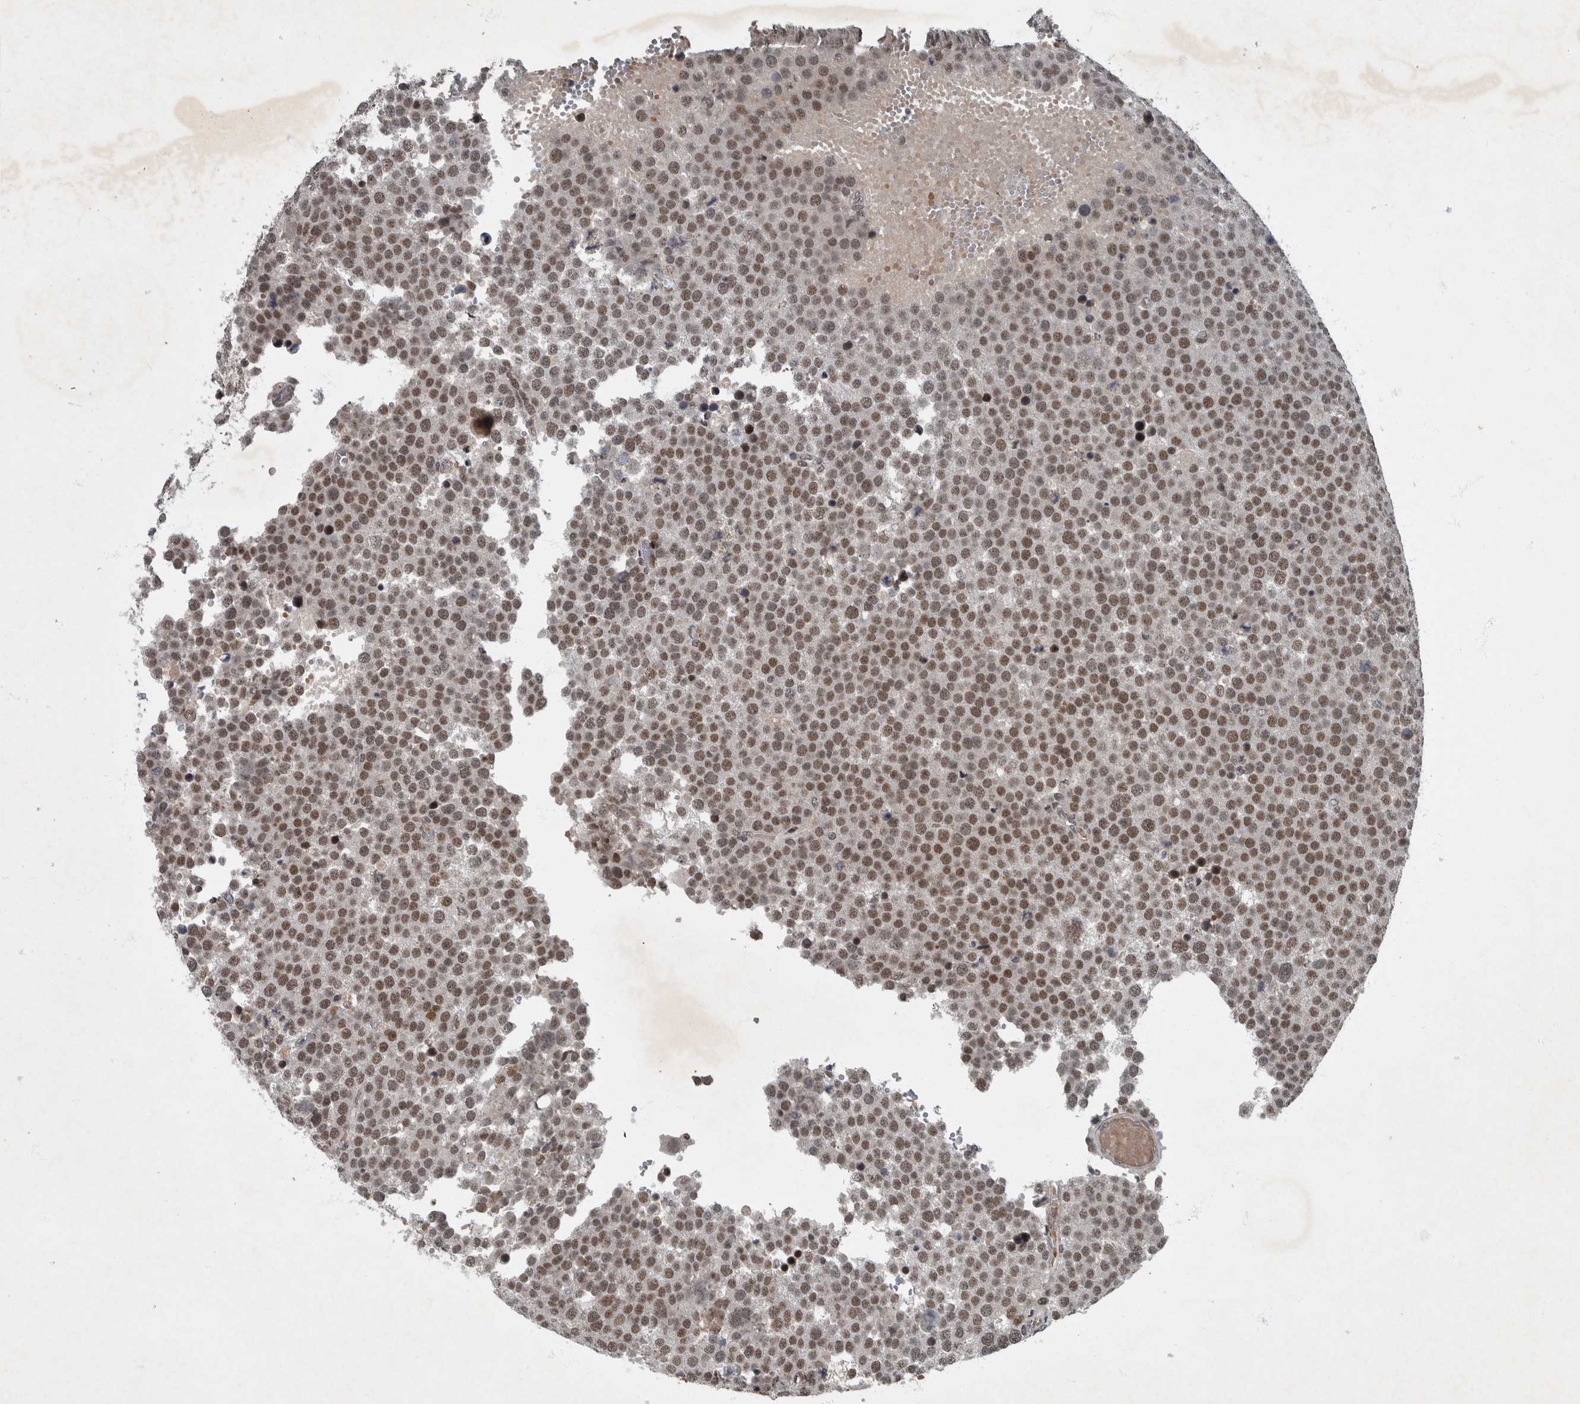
{"staining": {"intensity": "moderate", "quantity": ">75%", "location": "nuclear"}, "tissue": "testis cancer", "cell_type": "Tumor cells", "image_type": "cancer", "snomed": [{"axis": "morphology", "description": "Seminoma, NOS"}, {"axis": "topography", "description": "Testis"}], "caption": "Immunohistochemistry (IHC) (DAB (3,3'-diaminobenzidine)) staining of seminoma (testis) displays moderate nuclear protein expression in approximately >75% of tumor cells. The protein is shown in brown color, while the nuclei are stained blue.", "gene": "WDR33", "patient": {"sex": "male", "age": 71}}